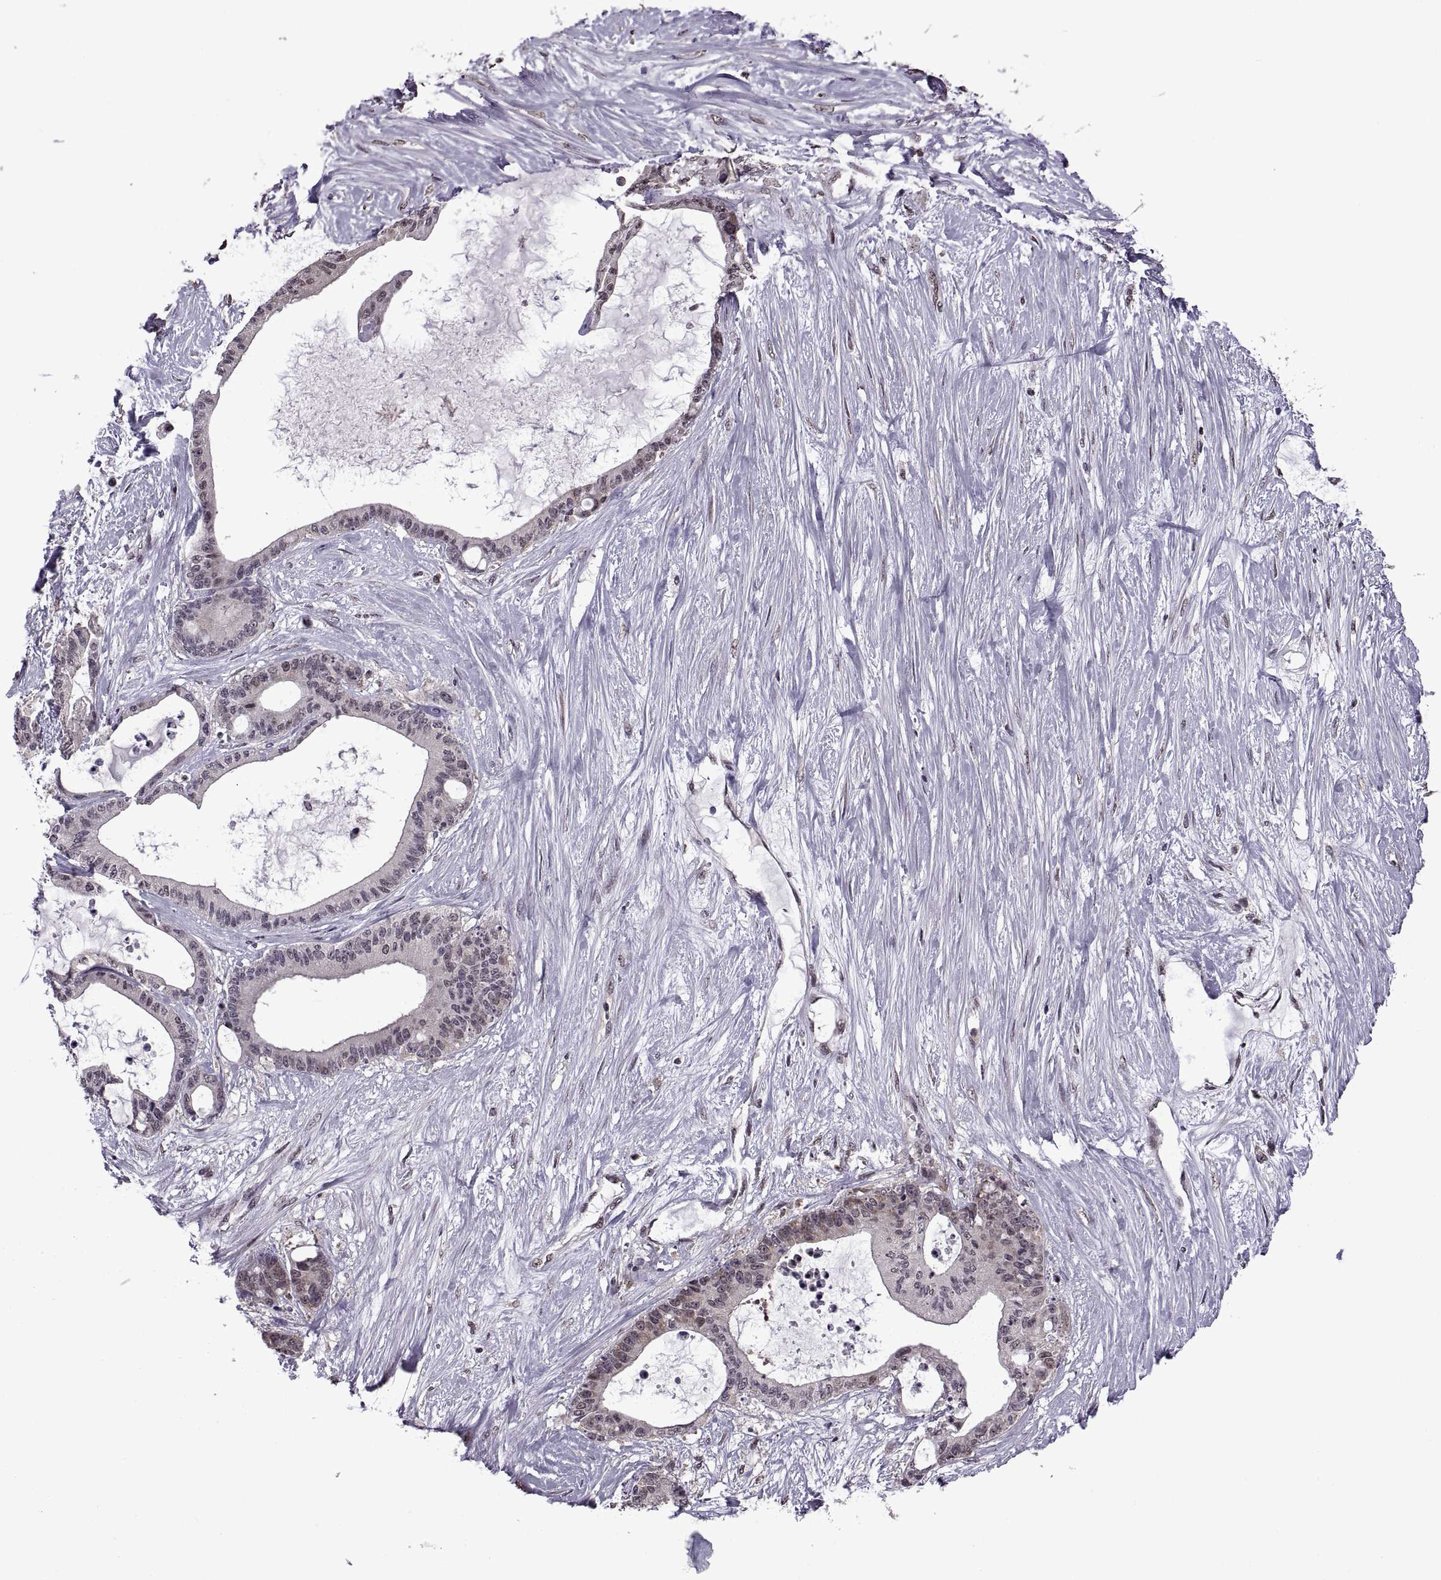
{"staining": {"intensity": "negative", "quantity": "none", "location": "none"}, "tissue": "liver cancer", "cell_type": "Tumor cells", "image_type": "cancer", "snomed": [{"axis": "morphology", "description": "Normal tissue, NOS"}, {"axis": "morphology", "description": "Cholangiocarcinoma"}, {"axis": "topography", "description": "Liver"}, {"axis": "topography", "description": "Peripheral nerve tissue"}], "caption": "Human cholangiocarcinoma (liver) stained for a protein using immunohistochemistry (IHC) shows no positivity in tumor cells.", "gene": "INTS3", "patient": {"sex": "female", "age": 73}}